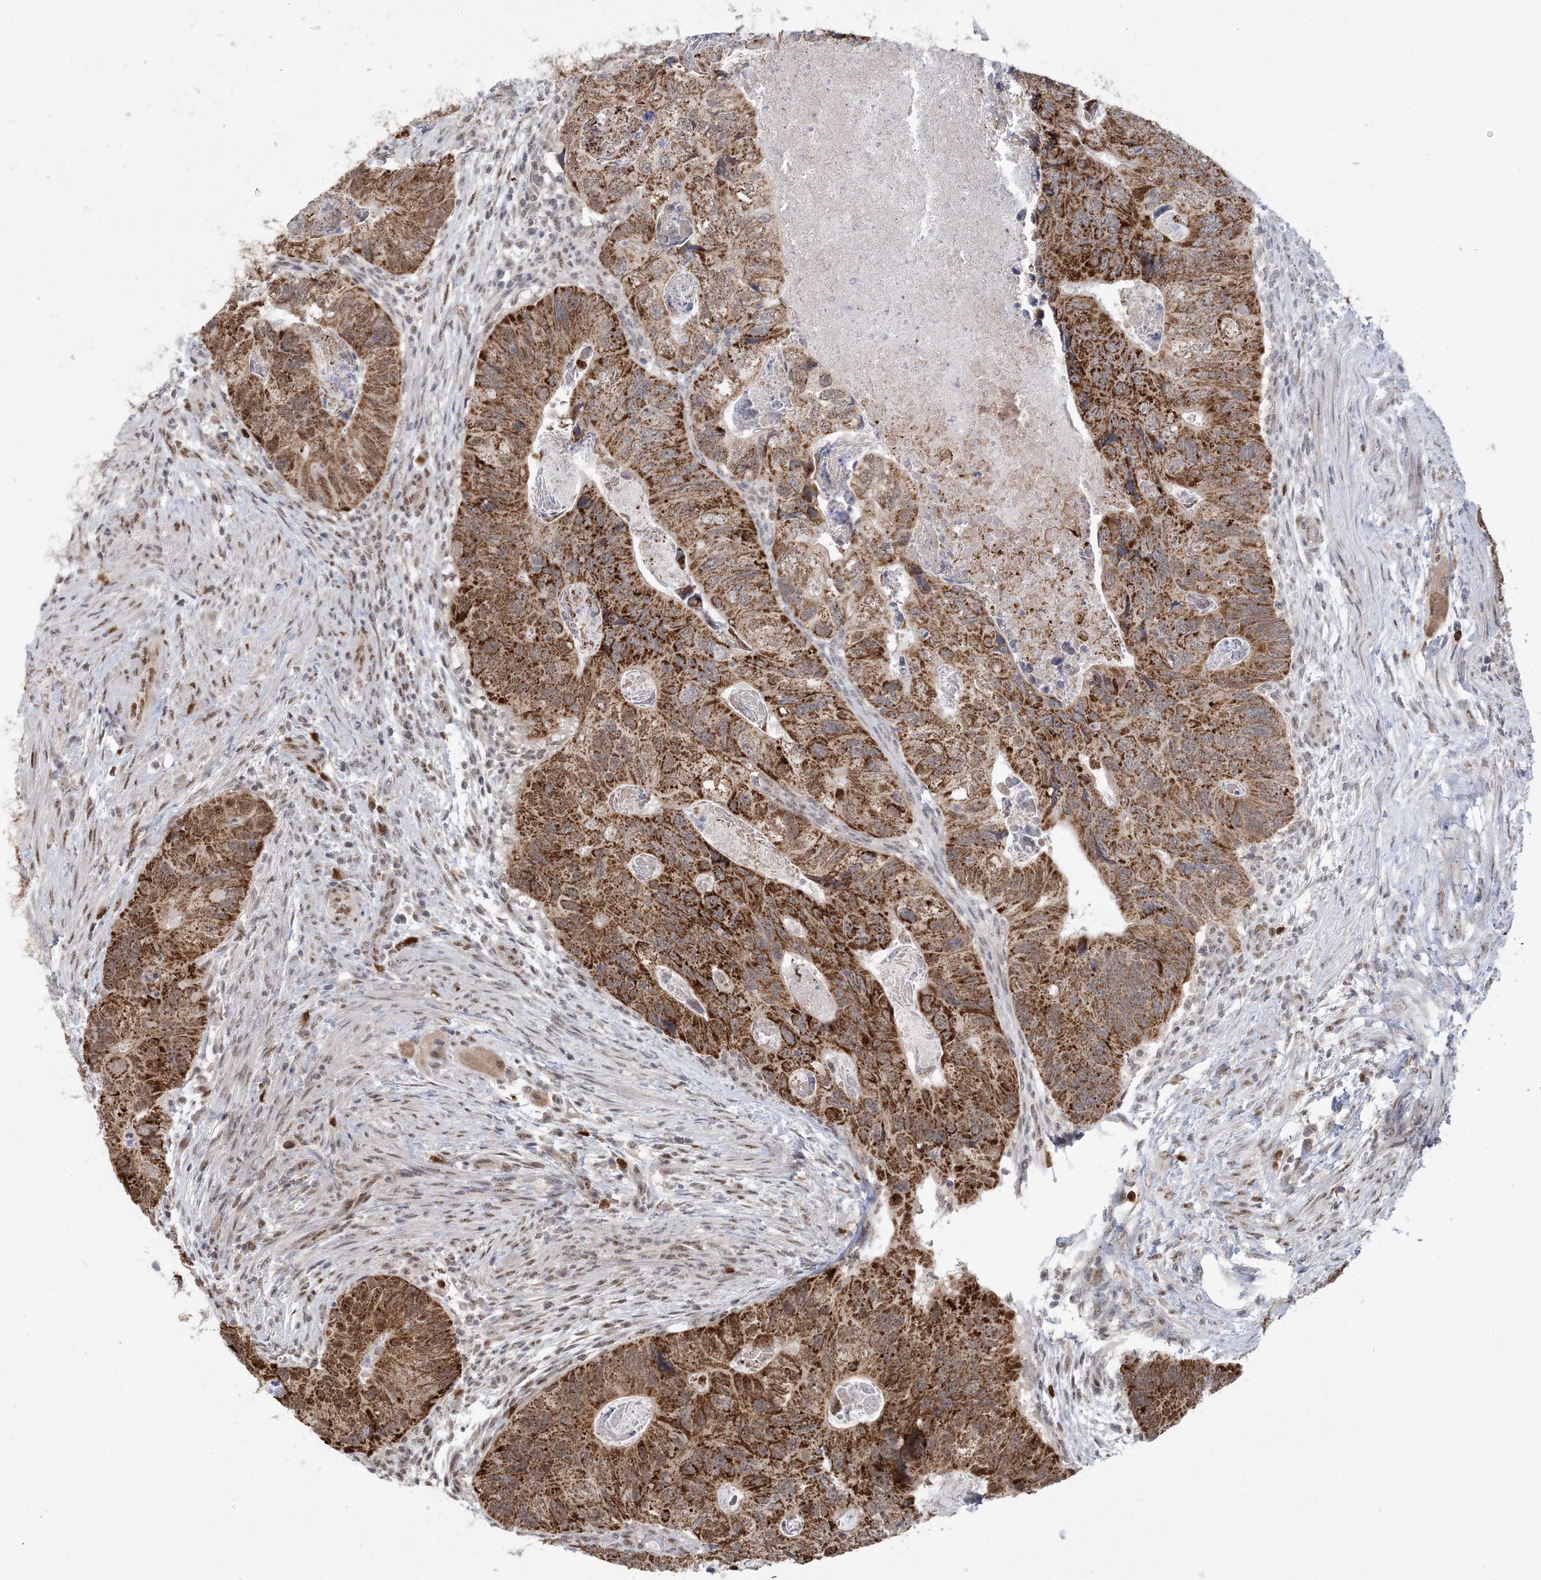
{"staining": {"intensity": "strong", "quantity": ">75%", "location": "cytoplasmic/membranous"}, "tissue": "colorectal cancer", "cell_type": "Tumor cells", "image_type": "cancer", "snomed": [{"axis": "morphology", "description": "Adenocarcinoma, NOS"}, {"axis": "topography", "description": "Rectum"}], "caption": "IHC histopathology image of human colorectal adenocarcinoma stained for a protein (brown), which demonstrates high levels of strong cytoplasmic/membranous staining in about >75% of tumor cells.", "gene": "TRMT10C", "patient": {"sex": "male", "age": 63}}